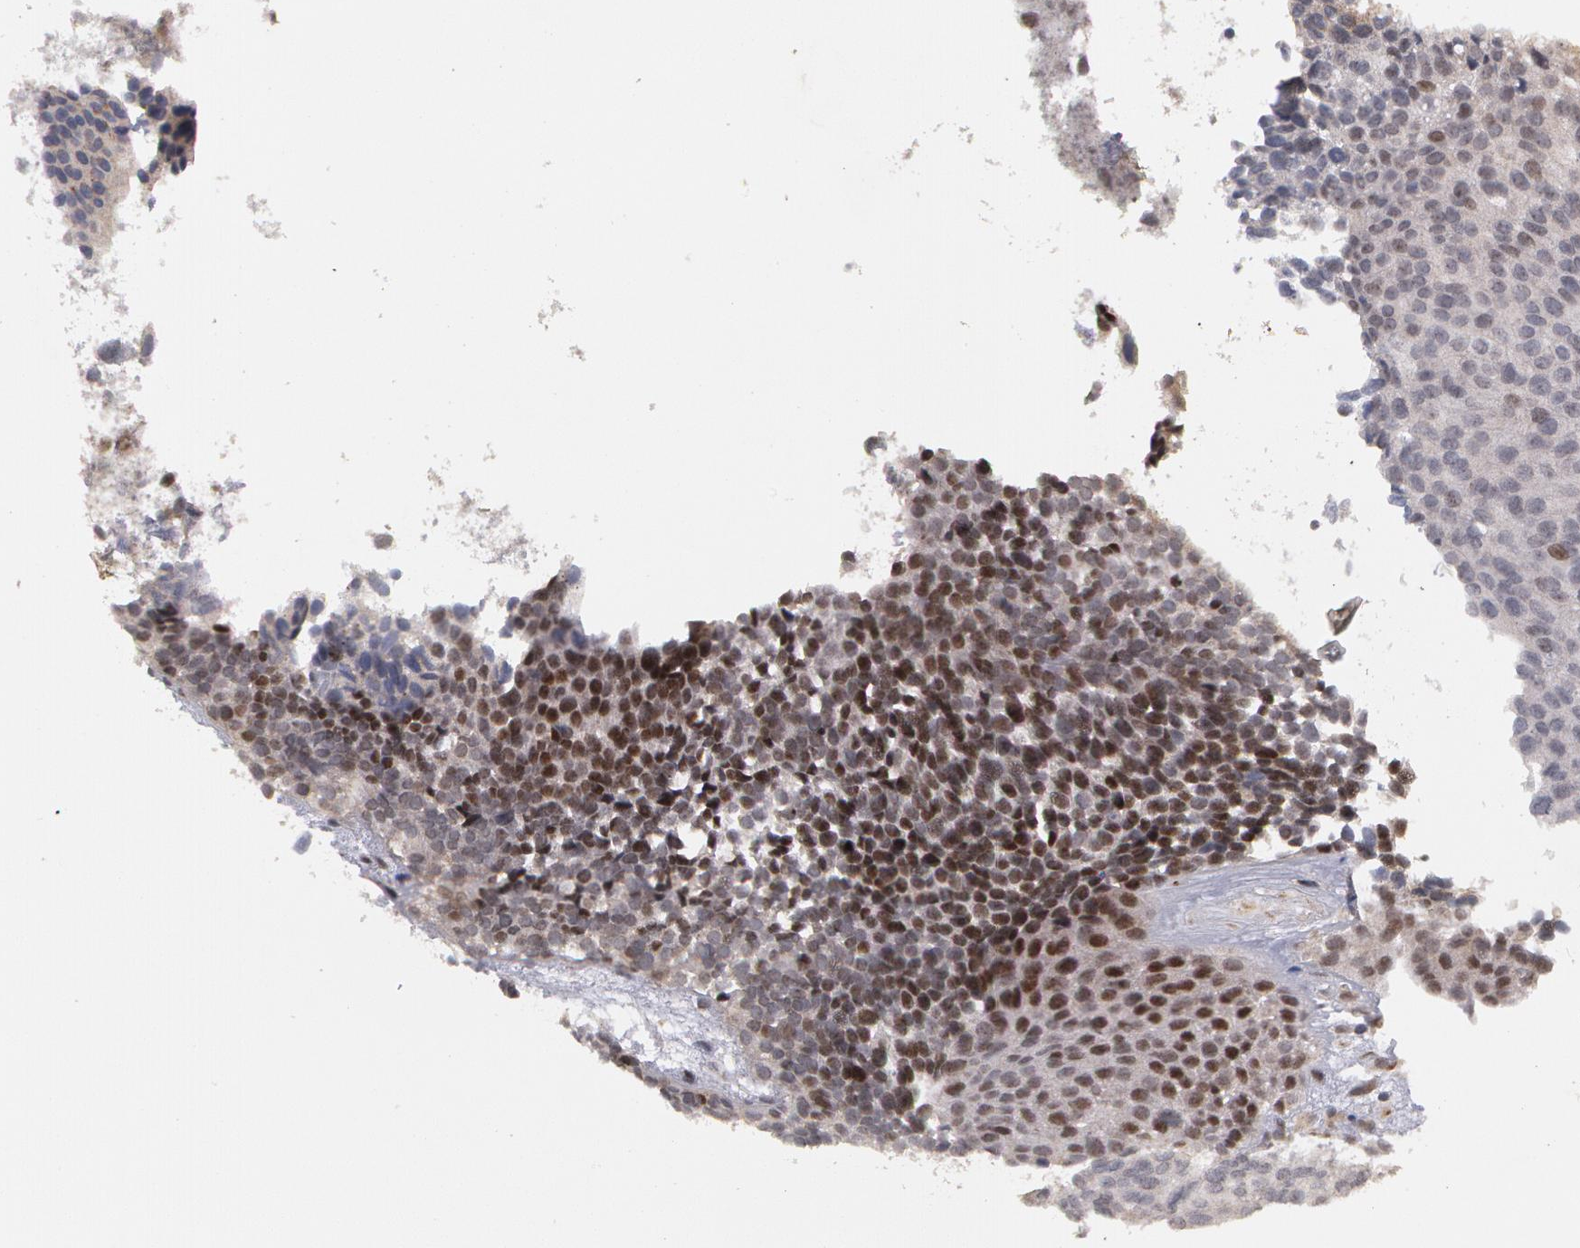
{"staining": {"intensity": "negative", "quantity": "none", "location": "none"}, "tissue": "urothelial cancer", "cell_type": "Tumor cells", "image_type": "cancer", "snomed": [{"axis": "morphology", "description": "Urothelial carcinoma, Low grade"}, {"axis": "topography", "description": "Urinary bladder"}], "caption": "This is an immunohistochemistry (IHC) photomicrograph of urothelial carcinoma (low-grade). There is no staining in tumor cells.", "gene": "STX5", "patient": {"sex": "male", "age": 84}}